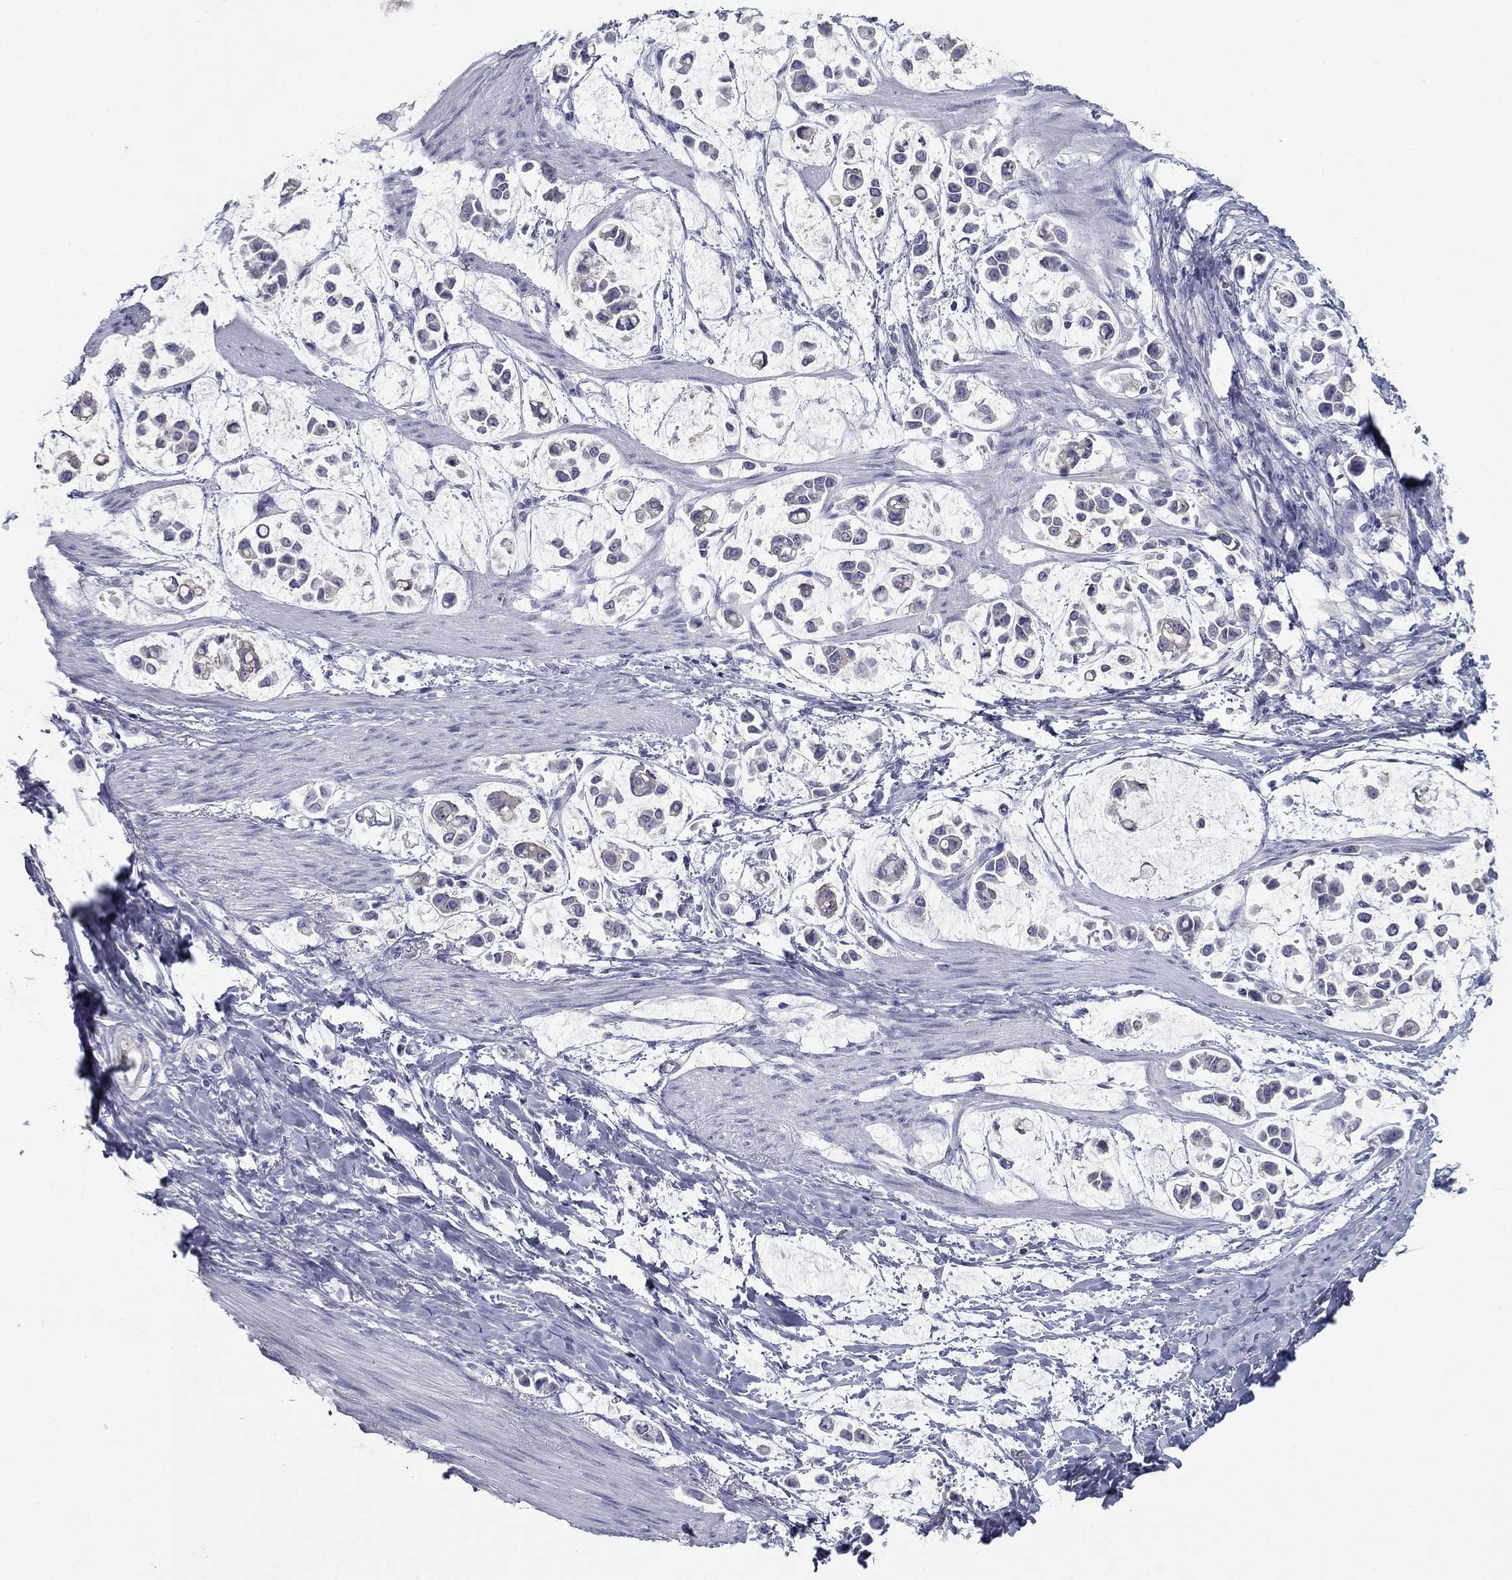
{"staining": {"intensity": "negative", "quantity": "none", "location": "none"}, "tissue": "stomach cancer", "cell_type": "Tumor cells", "image_type": "cancer", "snomed": [{"axis": "morphology", "description": "Adenocarcinoma, NOS"}, {"axis": "topography", "description": "Stomach"}], "caption": "Tumor cells show no significant protein staining in stomach cancer (adenocarcinoma).", "gene": "PLS1", "patient": {"sex": "male", "age": 82}}